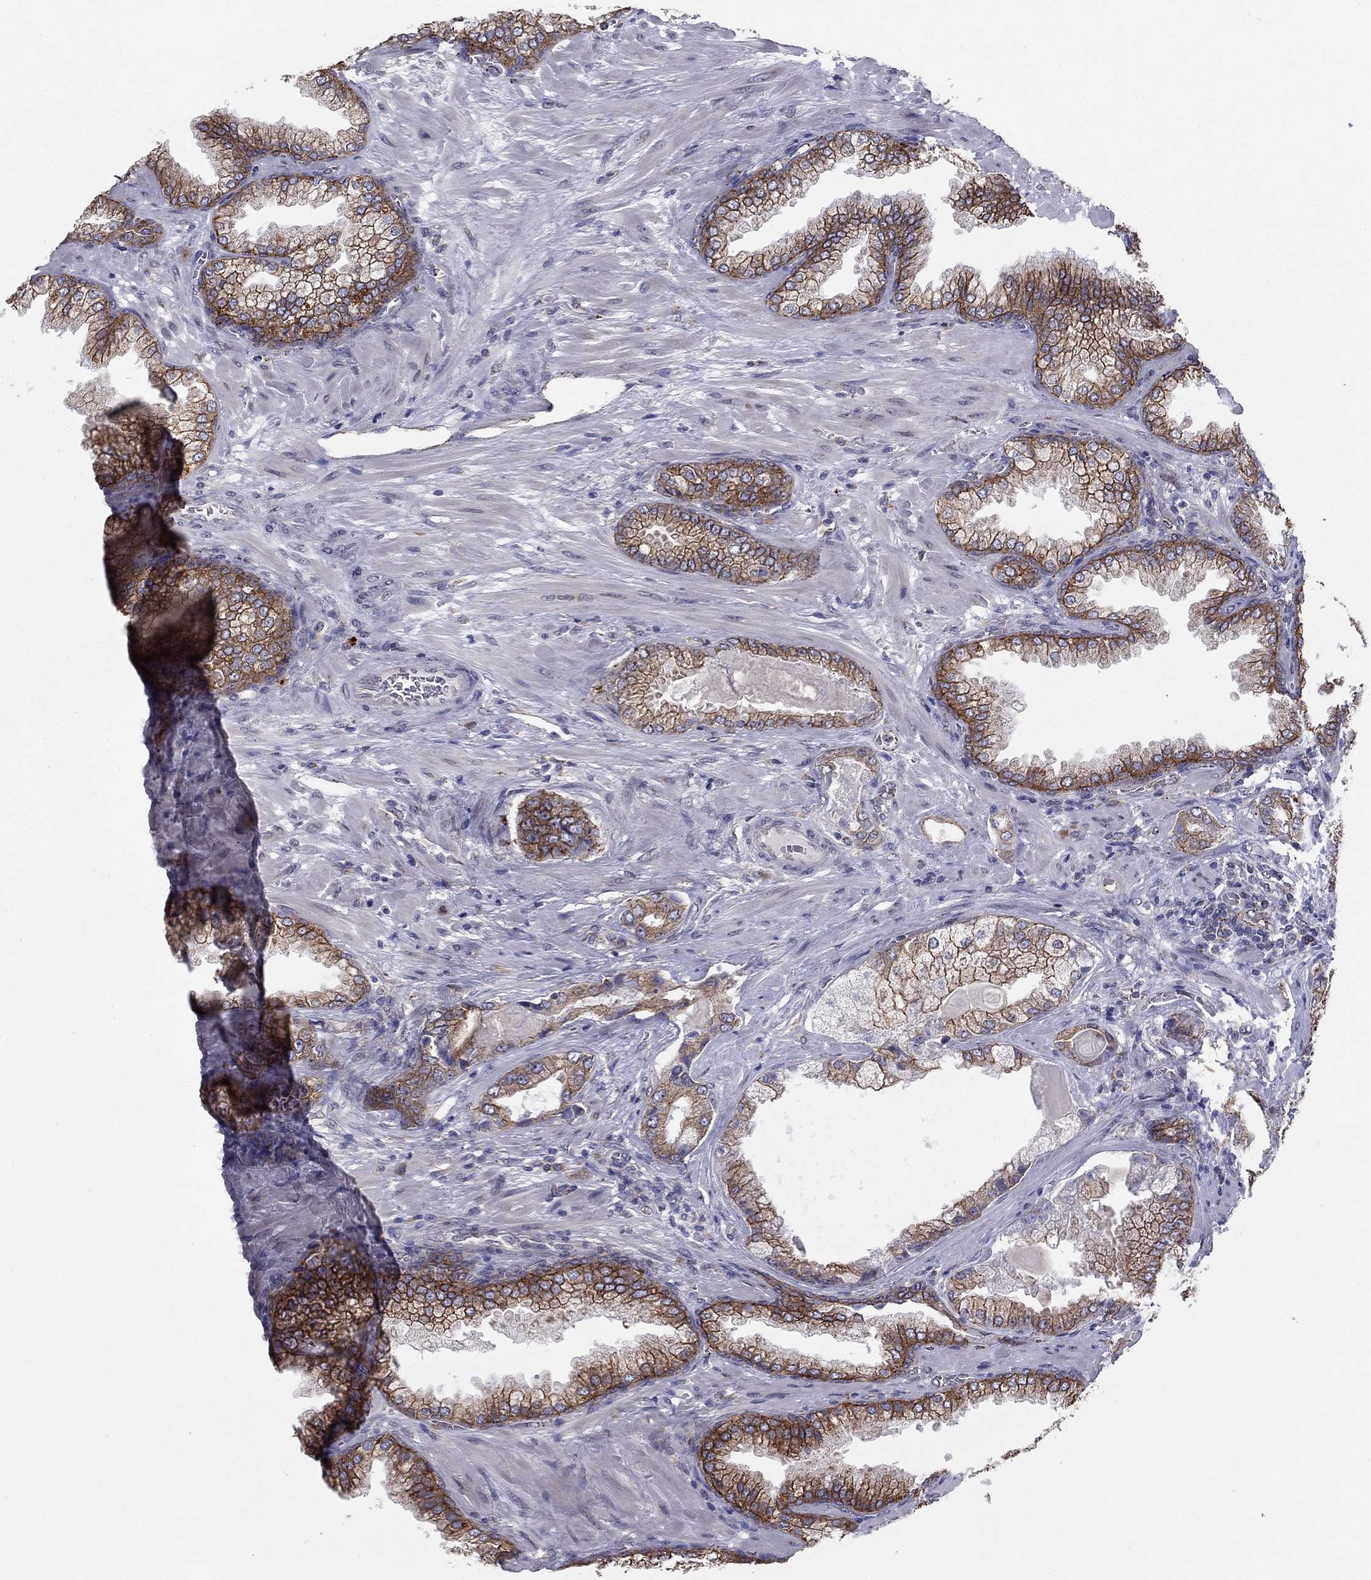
{"staining": {"intensity": "strong", "quantity": ">75%", "location": "cytoplasmic/membranous"}, "tissue": "prostate cancer", "cell_type": "Tumor cells", "image_type": "cancer", "snomed": [{"axis": "morphology", "description": "Adenocarcinoma, Low grade"}, {"axis": "topography", "description": "Prostate"}], "caption": "Immunohistochemical staining of prostate adenocarcinoma (low-grade) displays strong cytoplasmic/membranous protein positivity in approximately >75% of tumor cells.", "gene": "YIF1A", "patient": {"sex": "male", "age": 57}}